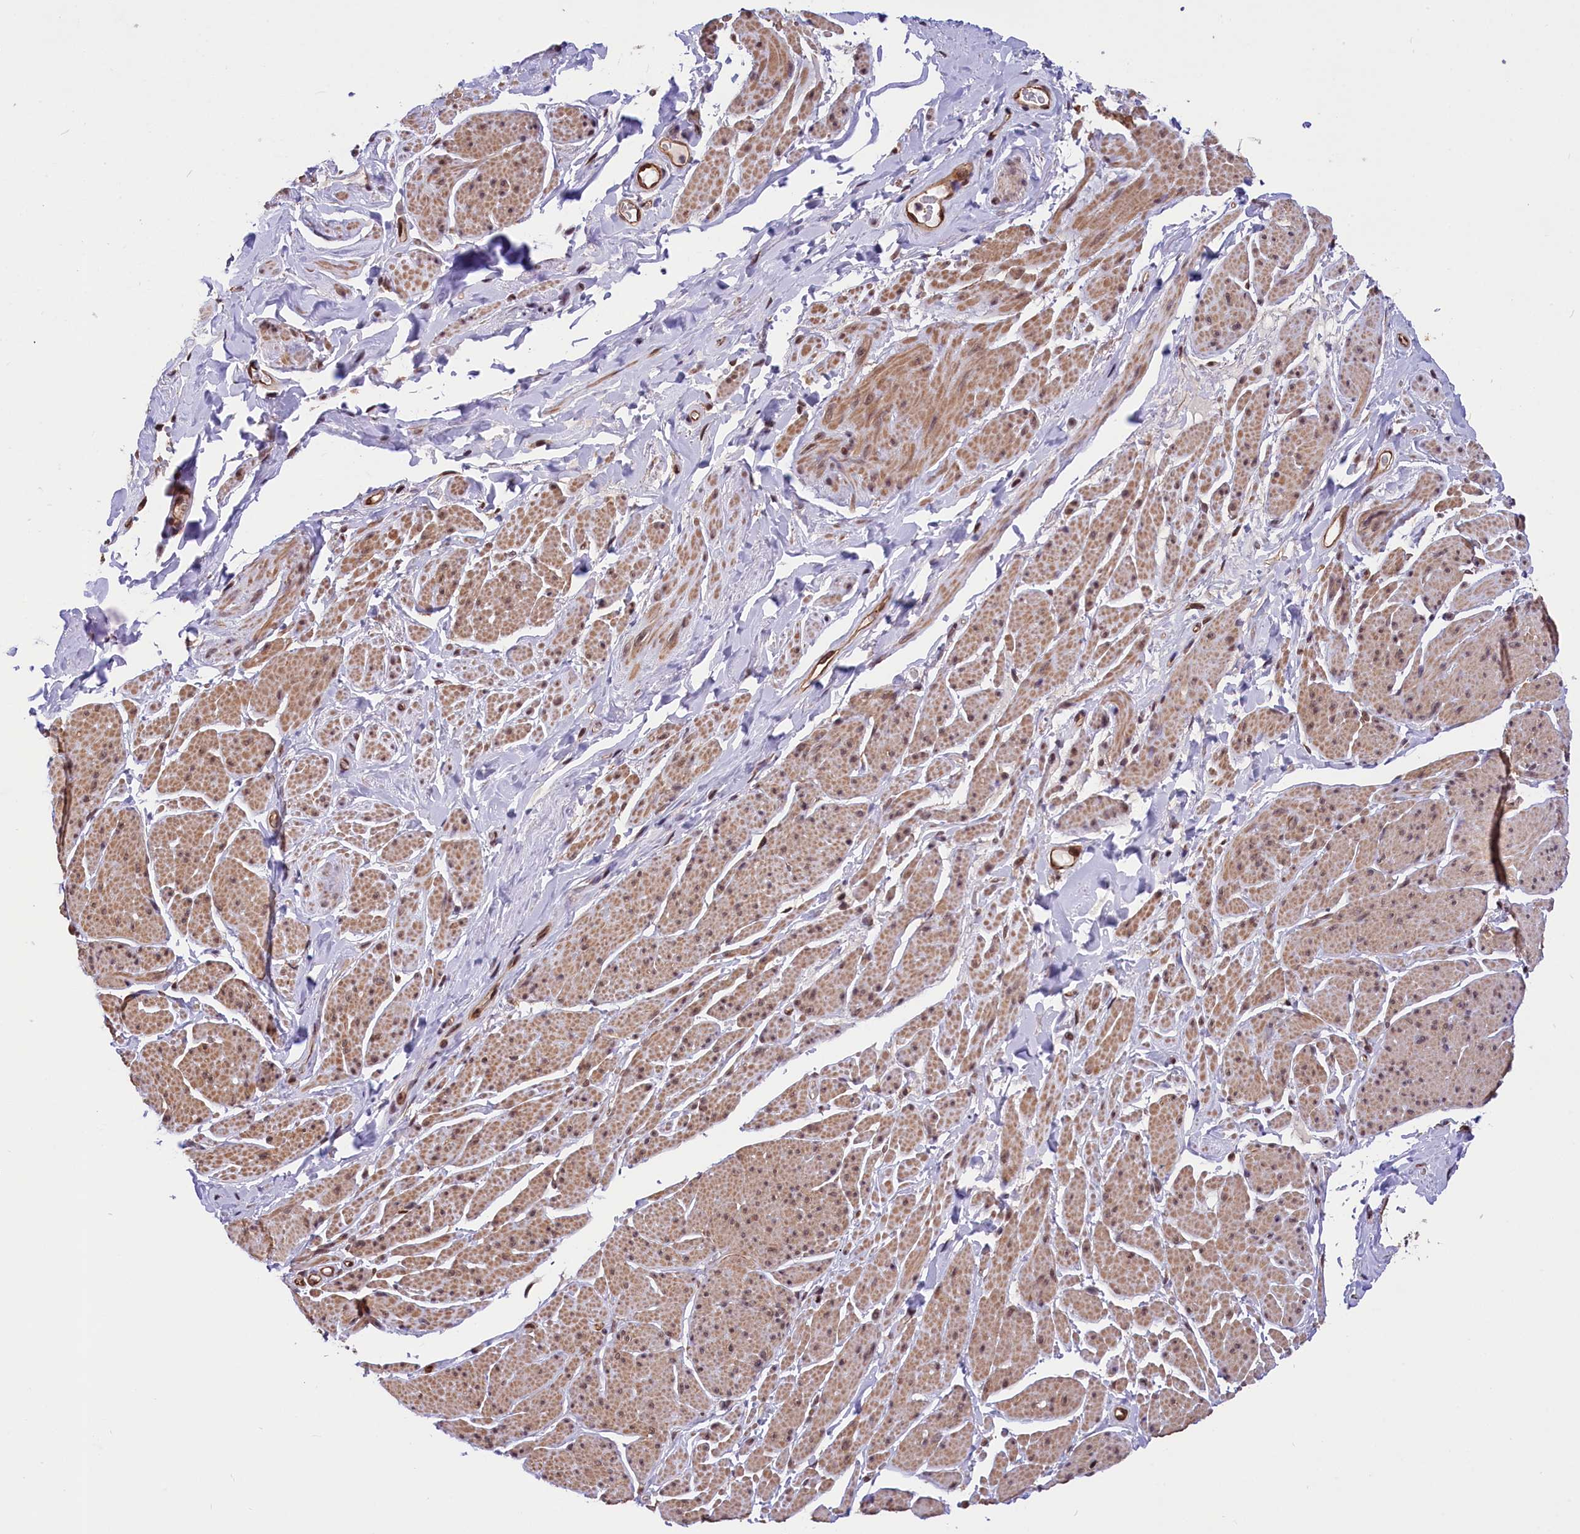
{"staining": {"intensity": "moderate", "quantity": ">75%", "location": "cytoplasmic/membranous,nuclear"}, "tissue": "smooth muscle", "cell_type": "Smooth muscle cells", "image_type": "normal", "snomed": [{"axis": "morphology", "description": "Normal tissue, NOS"}, {"axis": "topography", "description": "Smooth muscle"}, {"axis": "topography", "description": "Peripheral nerve tissue"}], "caption": "Immunohistochemistry (IHC) staining of normal smooth muscle, which exhibits medium levels of moderate cytoplasmic/membranous,nuclear positivity in approximately >75% of smooth muscle cells indicating moderate cytoplasmic/membranous,nuclear protein staining. The staining was performed using DAB (3,3'-diaminobenzidine) (brown) for protein detection and nuclei were counterstained in hematoxylin (blue).", "gene": "ZC3H4", "patient": {"sex": "male", "age": 69}}